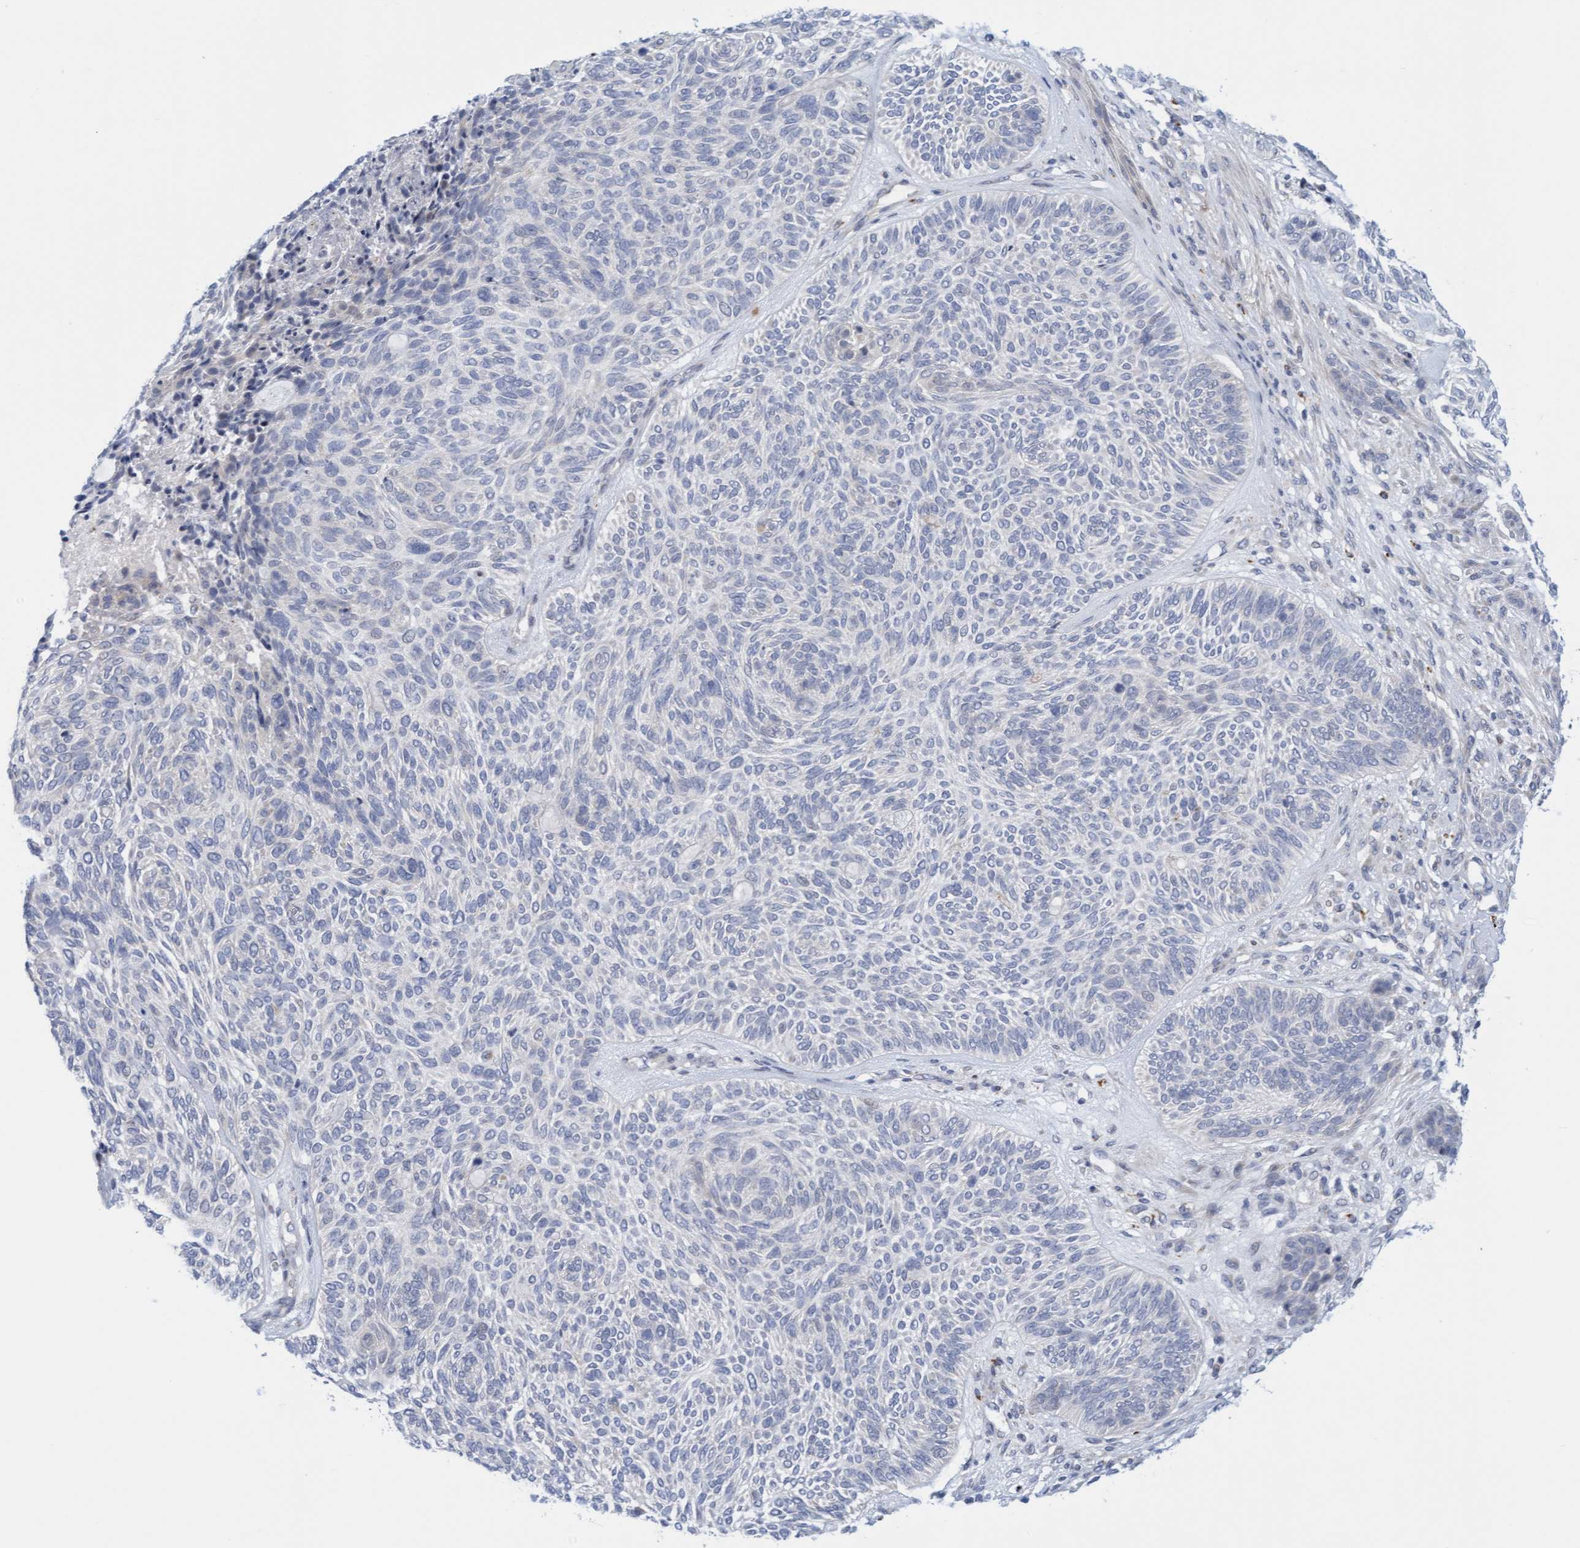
{"staining": {"intensity": "negative", "quantity": "none", "location": "none"}, "tissue": "skin cancer", "cell_type": "Tumor cells", "image_type": "cancer", "snomed": [{"axis": "morphology", "description": "Basal cell carcinoma"}, {"axis": "topography", "description": "Skin"}], "caption": "Protein analysis of basal cell carcinoma (skin) demonstrates no significant expression in tumor cells.", "gene": "ZC3H3", "patient": {"sex": "male", "age": 55}}